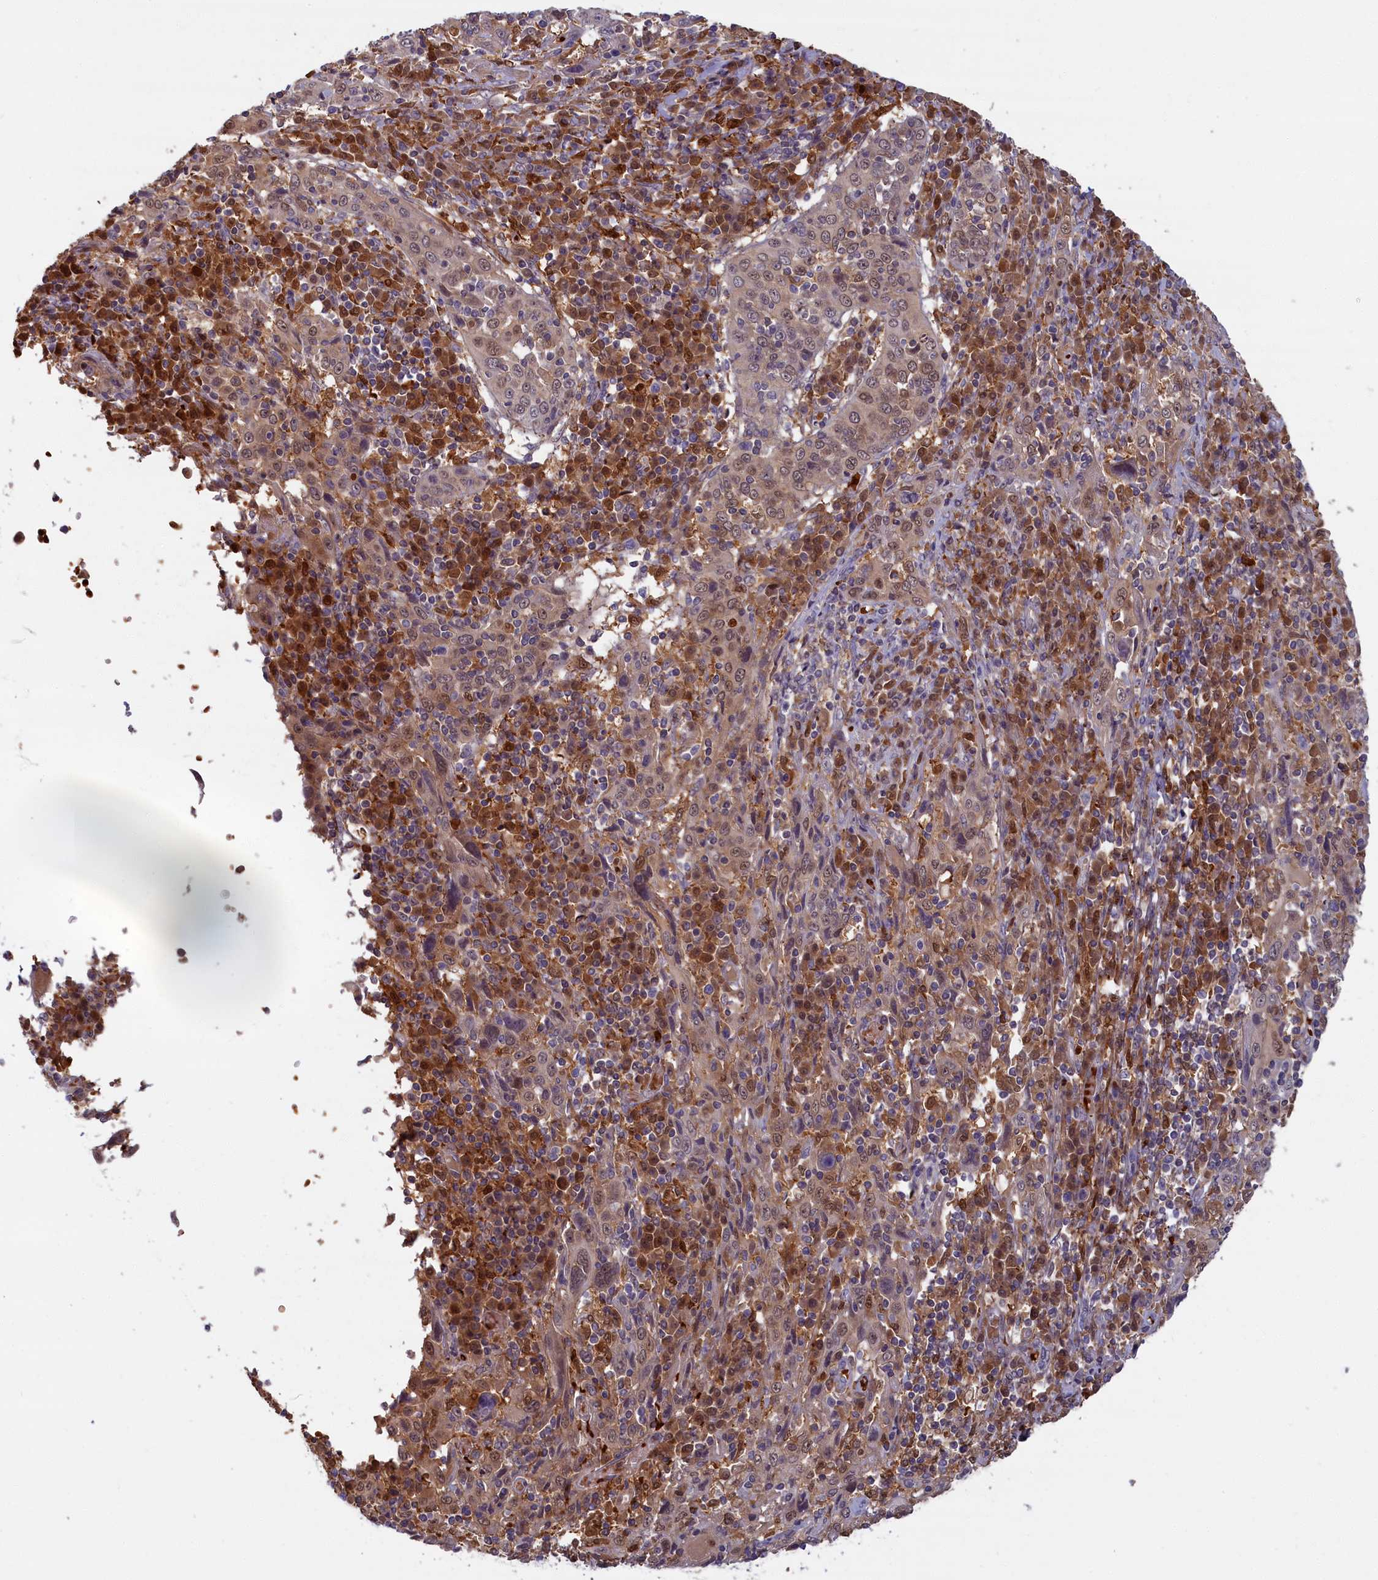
{"staining": {"intensity": "weak", "quantity": ">75%", "location": "cytoplasmic/membranous,nuclear"}, "tissue": "cervical cancer", "cell_type": "Tumor cells", "image_type": "cancer", "snomed": [{"axis": "morphology", "description": "Squamous cell carcinoma, NOS"}, {"axis": "topography", "description": "Cervix"}], "caption": "This is an image of immunohistochemistry (IHC) staining of cervical squamous cell carcinoma, which shows weak positivity in the cytoplasmic/membranous and nuclear of tumor cells.", "gene": "BLVRB", "patient": {"sex": "female", "age": 46}}